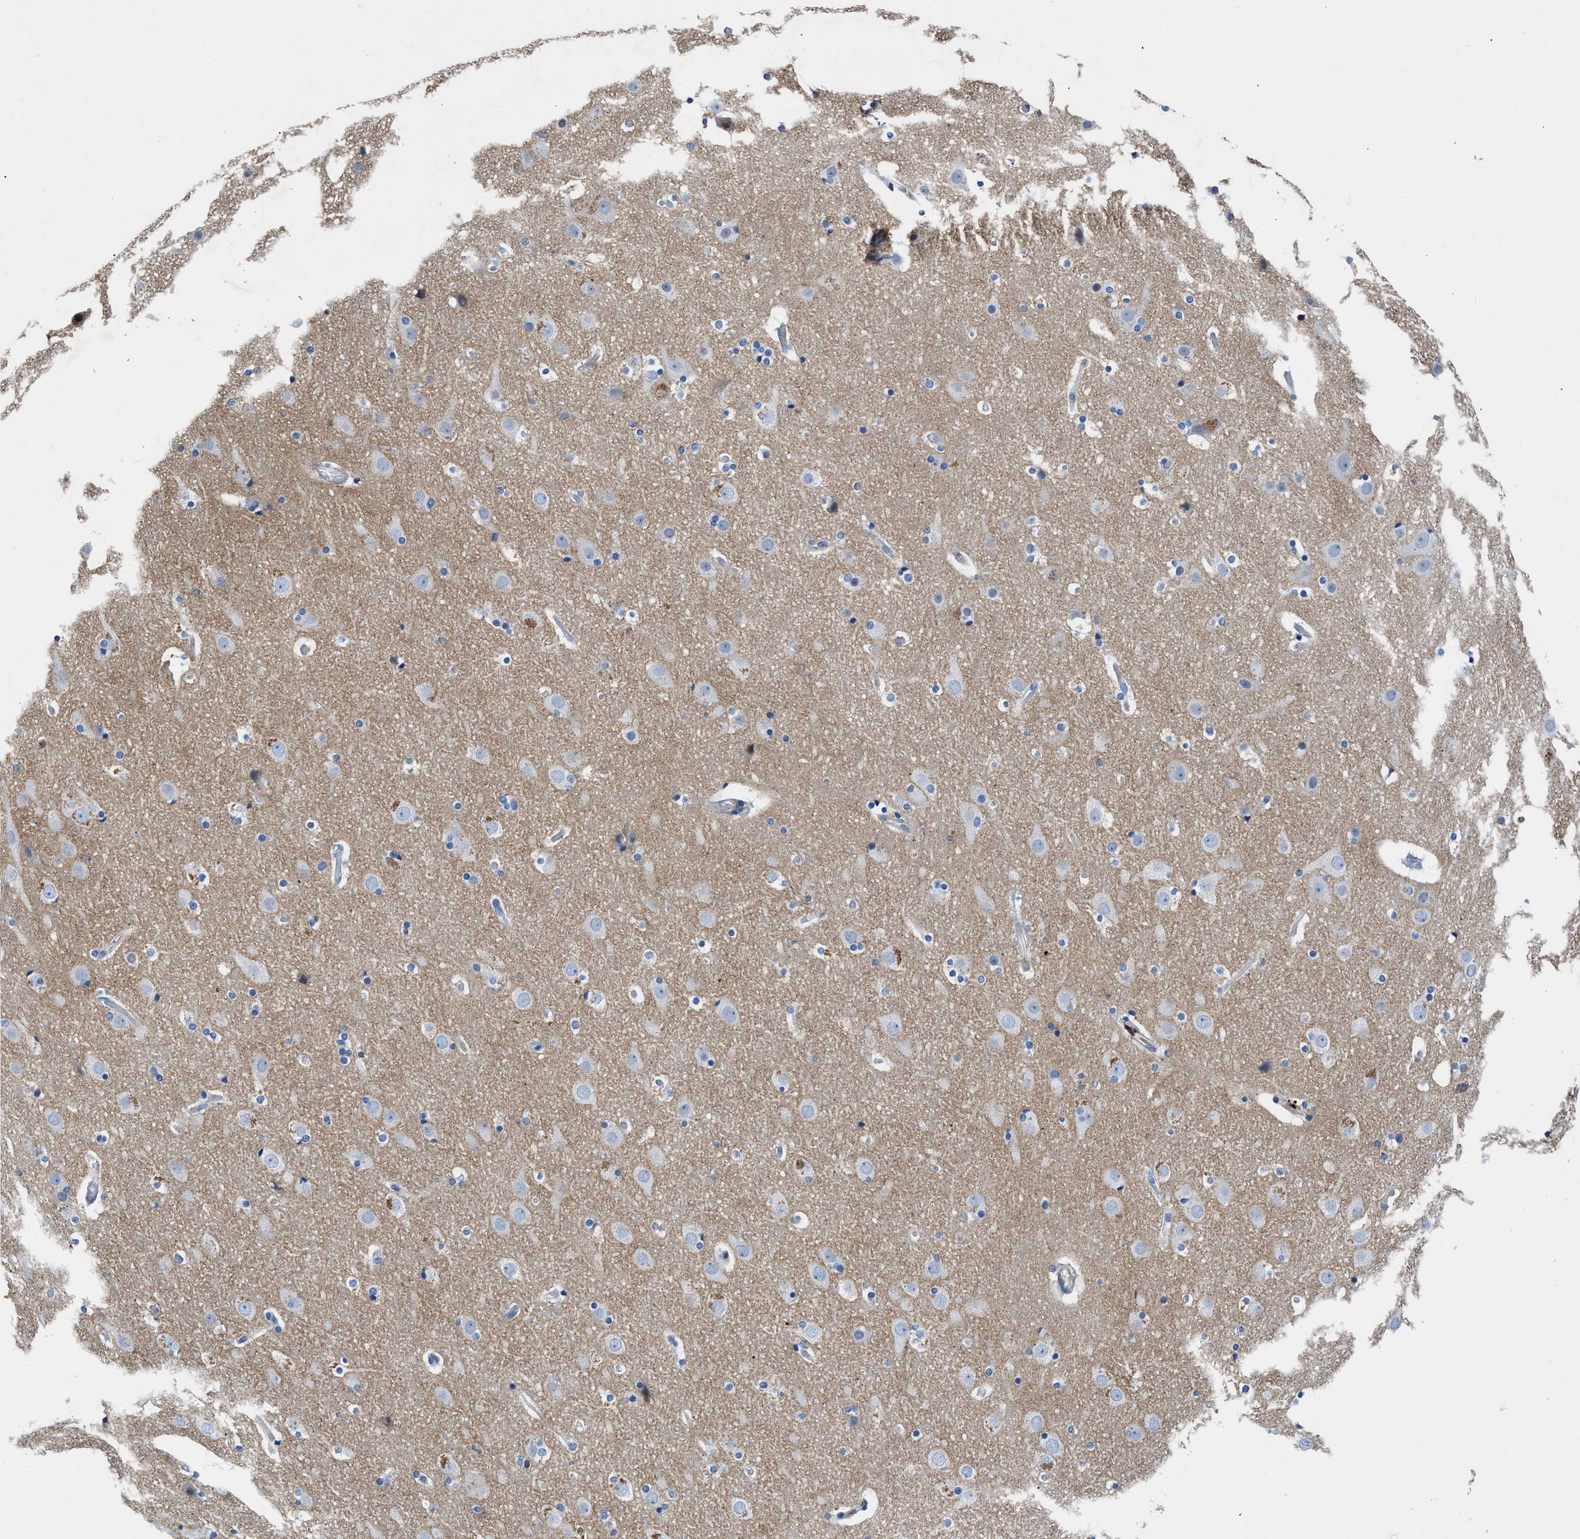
{"staining": {"intensity": "moderate", "quantity": "<25%", "location": "cytoplasmic/membranous"}, "tissue": "cerebral cortex", "cell_type": "Endothelial cells", "image_type": "normal", "snomed": [{"axis": "morphology", "description": "Normal tissue, NOS"}, {"axis": "topography", "description": "Cerebral cortex"}], "caption": "Moderate cytoplasmic/membranous positivity is appreciated in approximately <25% of endothelial cells in benign cerebral cortex. (DAB IHC, brown staining for protein, blue staining for nuclei).", "gene": "ATP6V0D1", "patient": {"sex": "male", "age": 57}}